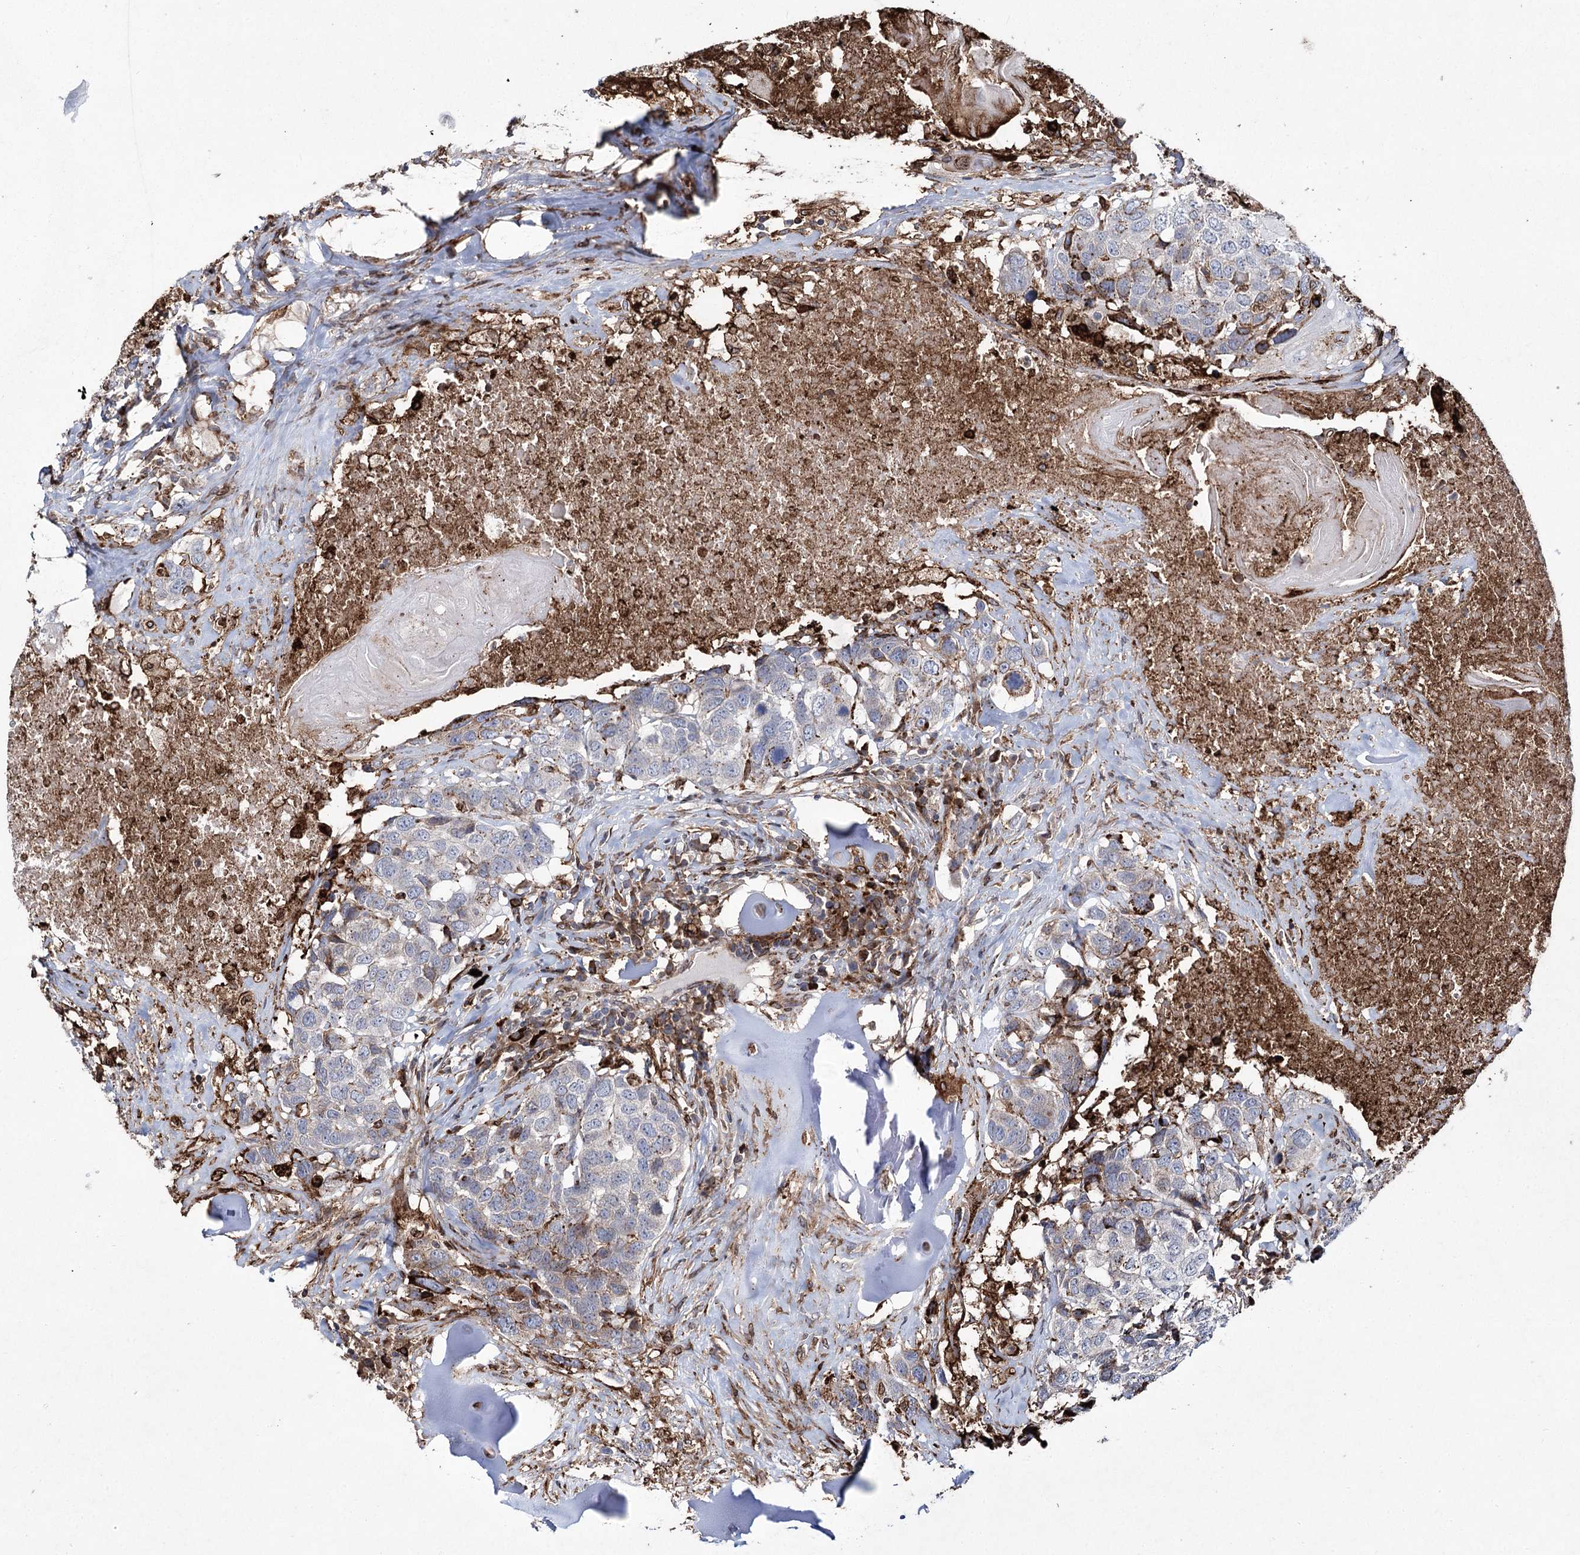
{"staining": {"intensity": "negative", "quantity": "none", "location": "none"}, "tissue": "head and neck cancer", "cell_type": "Tumor cells", "image_type": "cancer", "snomed": [{"axis": "morphology", "description": "Squamous cell carcinoma, NOS"}, {"axis": "topography", "description": "Head-Neck"}], "caption": "High magnification brightfield microscopy of squamous cell carcinoma (head and neck) stained with DAB (3,3'-diaminobenzidine) (brown) and counterstained with hematoxylin (blue): tumor cells show no significant staining.", "gene": "DCUN1D4", "patient": {"sex": "male", "age": 66}}